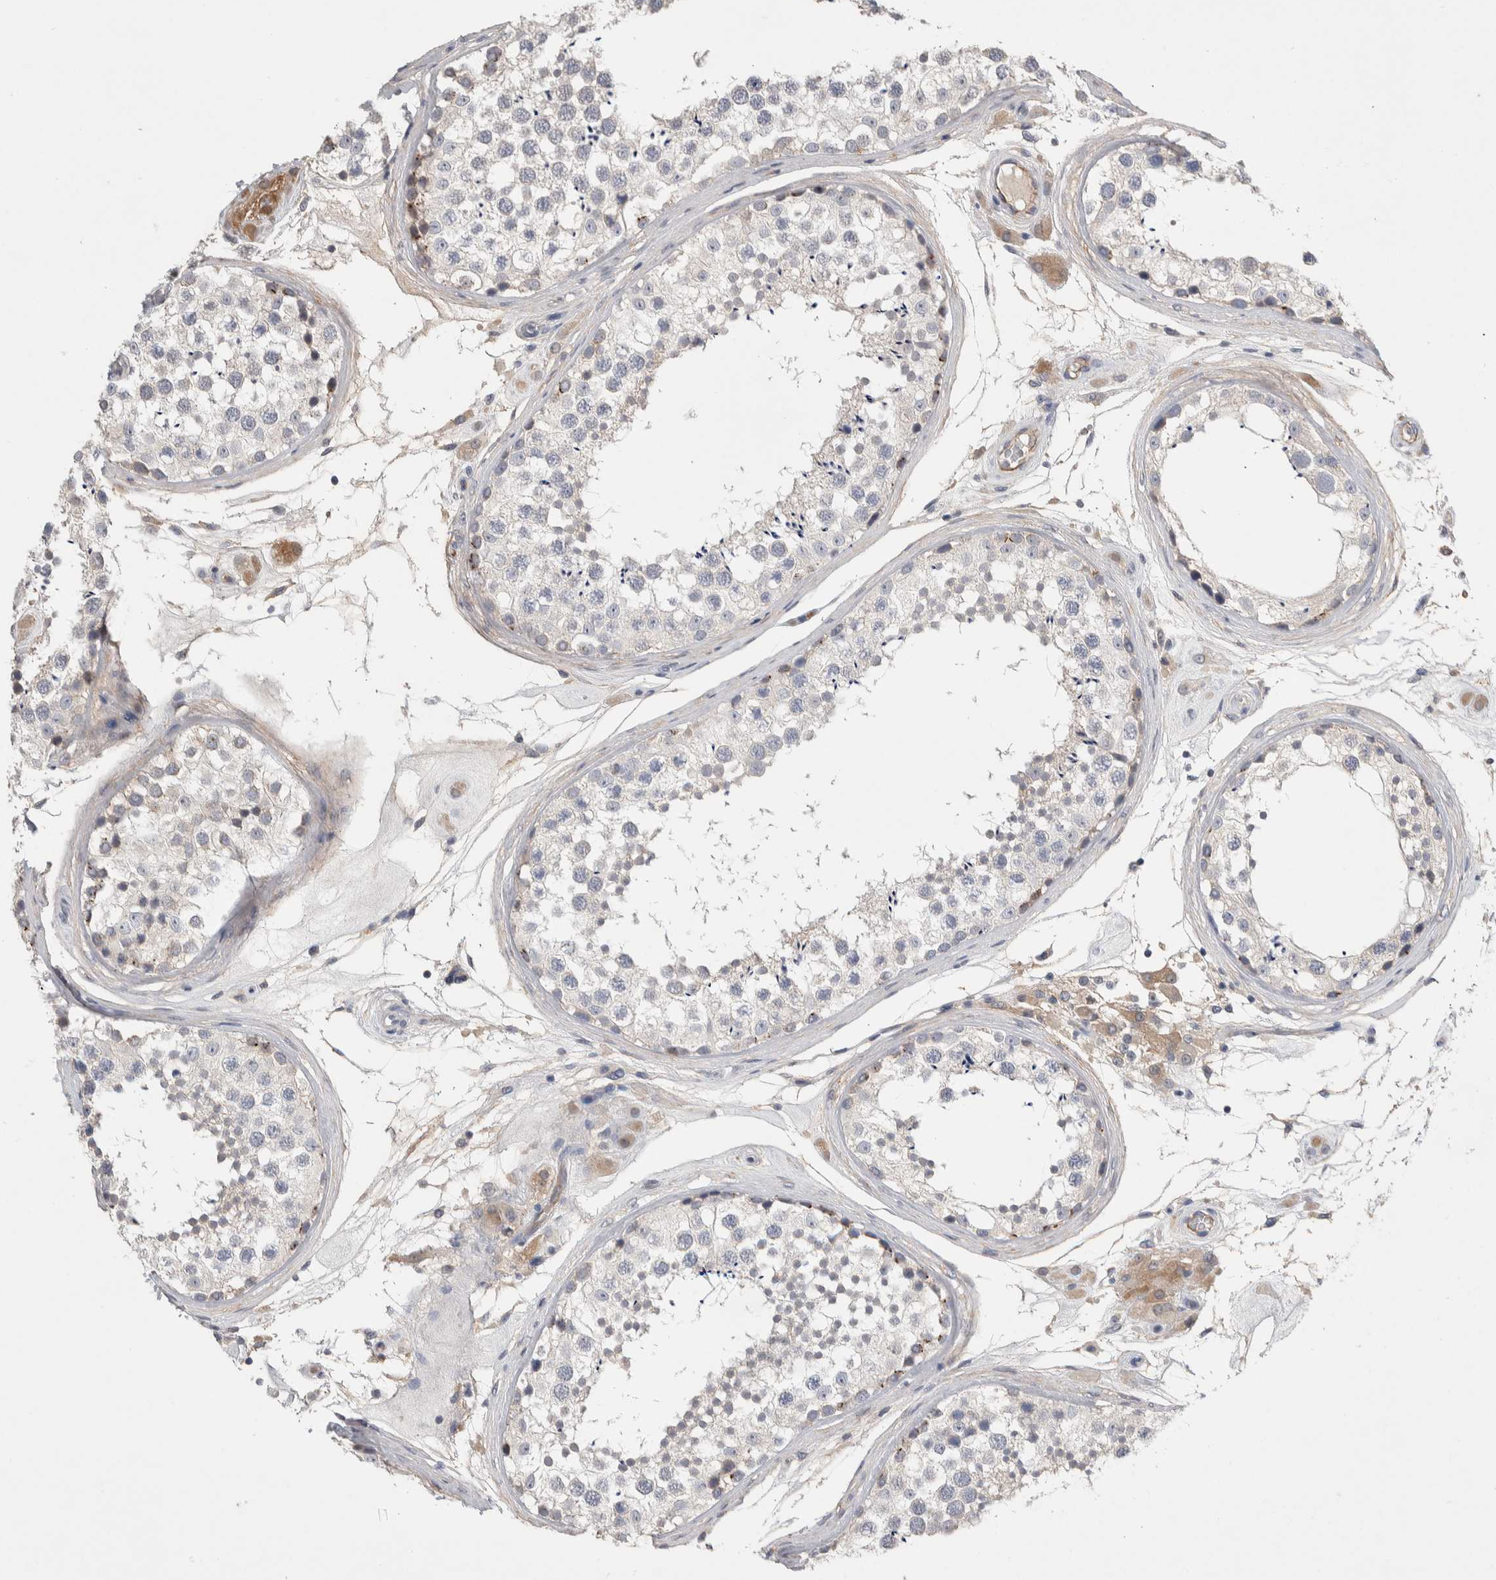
{"staining": {"intensity": "negative", "quantity": "none", "location": "none"}, "tissue": "testis", "cell_type": "Cells in seminiferous ducts", "image_type": "normal", "snomed": [{"axis": "morphology", "description": "Normal tissue, NOS"}, {"axis": "topography", "description": "Testis"}], "caption": "Immunohistochemistry (IHC) of unremarkable testis reveals no staining in cells in seminiferous ducts.", "gene": "CEP131", "patient": {"sex": "male", "age": 46}}